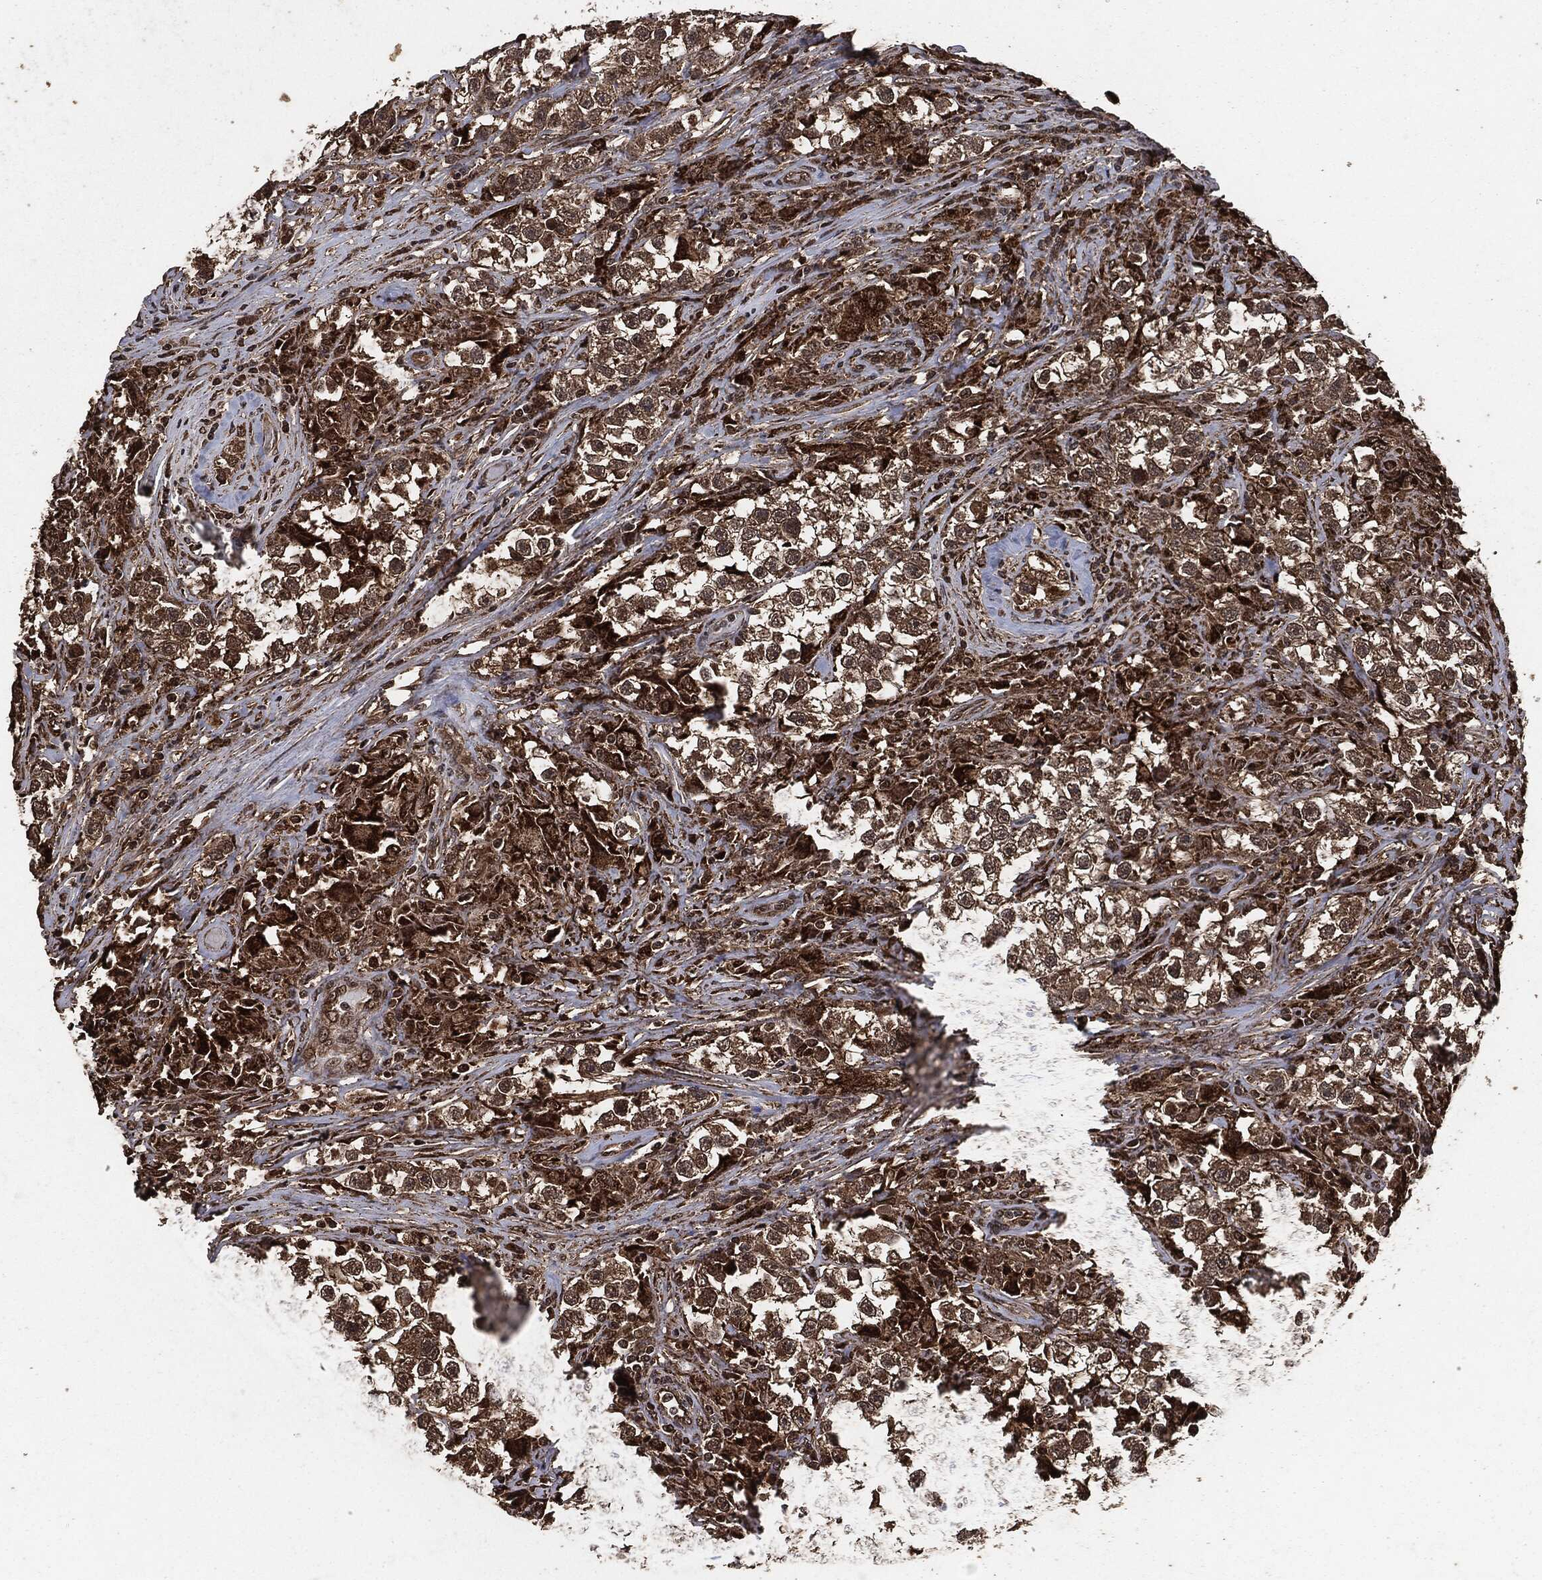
{"staining": {"intensity": "moderate", "quantity": "25%-75%", "location": "cytoplasmic/membranous"}, "tissue": "testis cancer", "cell_type": "Tumor cells", "image_type": "cancer", "snomed": [{"axis": "morphology", "description": "Seminoma, NOS"}, {"axis": "topography", "description": "Testis"}], "caption": "Immunohistochemical staining of testis cancer demonstrates moderate cytoplasmic/membranous protein expression in about 25%-75% of tumor cells. The protein is shown in brown color, while the nuclei are stained blue.", "gene": "EGFR", "patient": {"sex": "male", "age": 46}}